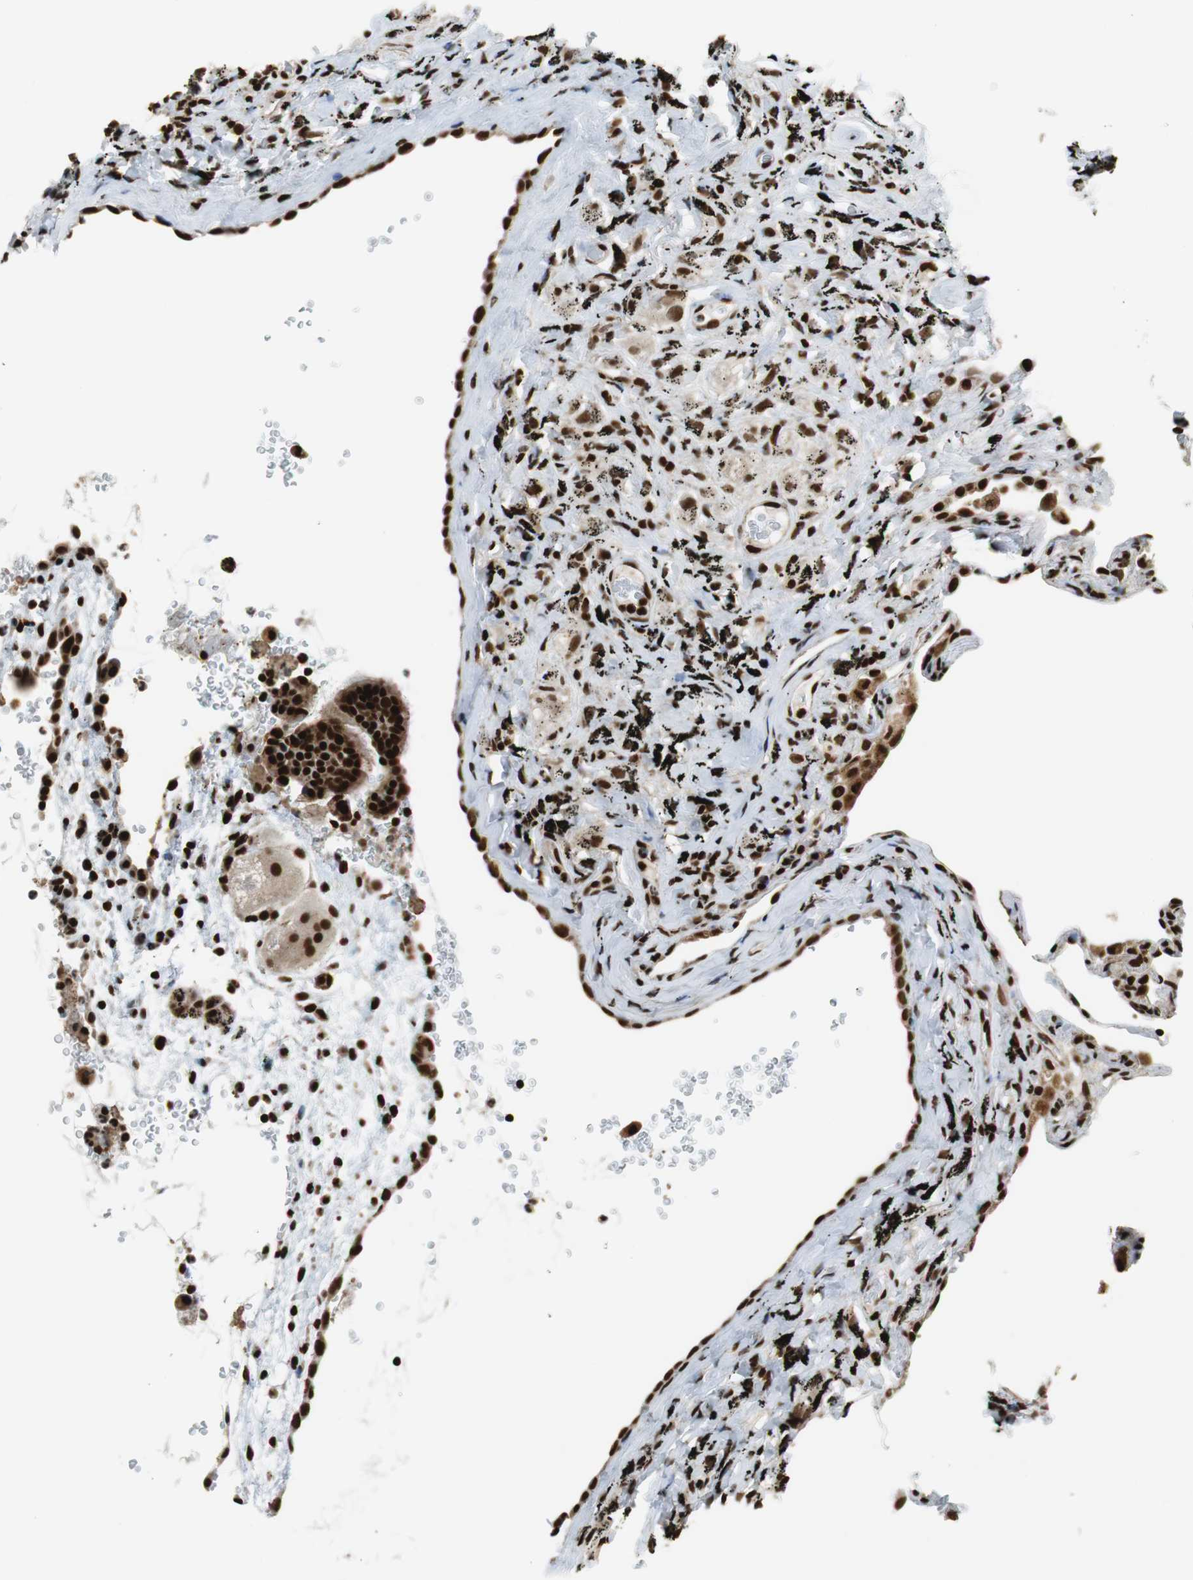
{"staining": {"intensity": "strong", "quantity": ">75%", "location": "nuclear"}, "tissue": "lung", "cell_type": "Alveolar cells", "image_type": "normal", "snomed": [{"axis": "morphology", "description": "Normal tissue, NOS"}, {"axis": "topography", "description": "Lung"}], "caption": "A micrograph of lung stained for a protein displays strong nuclear brown staining in alveolar cells. (IHC, brightfield microscopy, high magnification).", "gene": "HDAC1", "patient": {"sex": "male", "age": 59}}